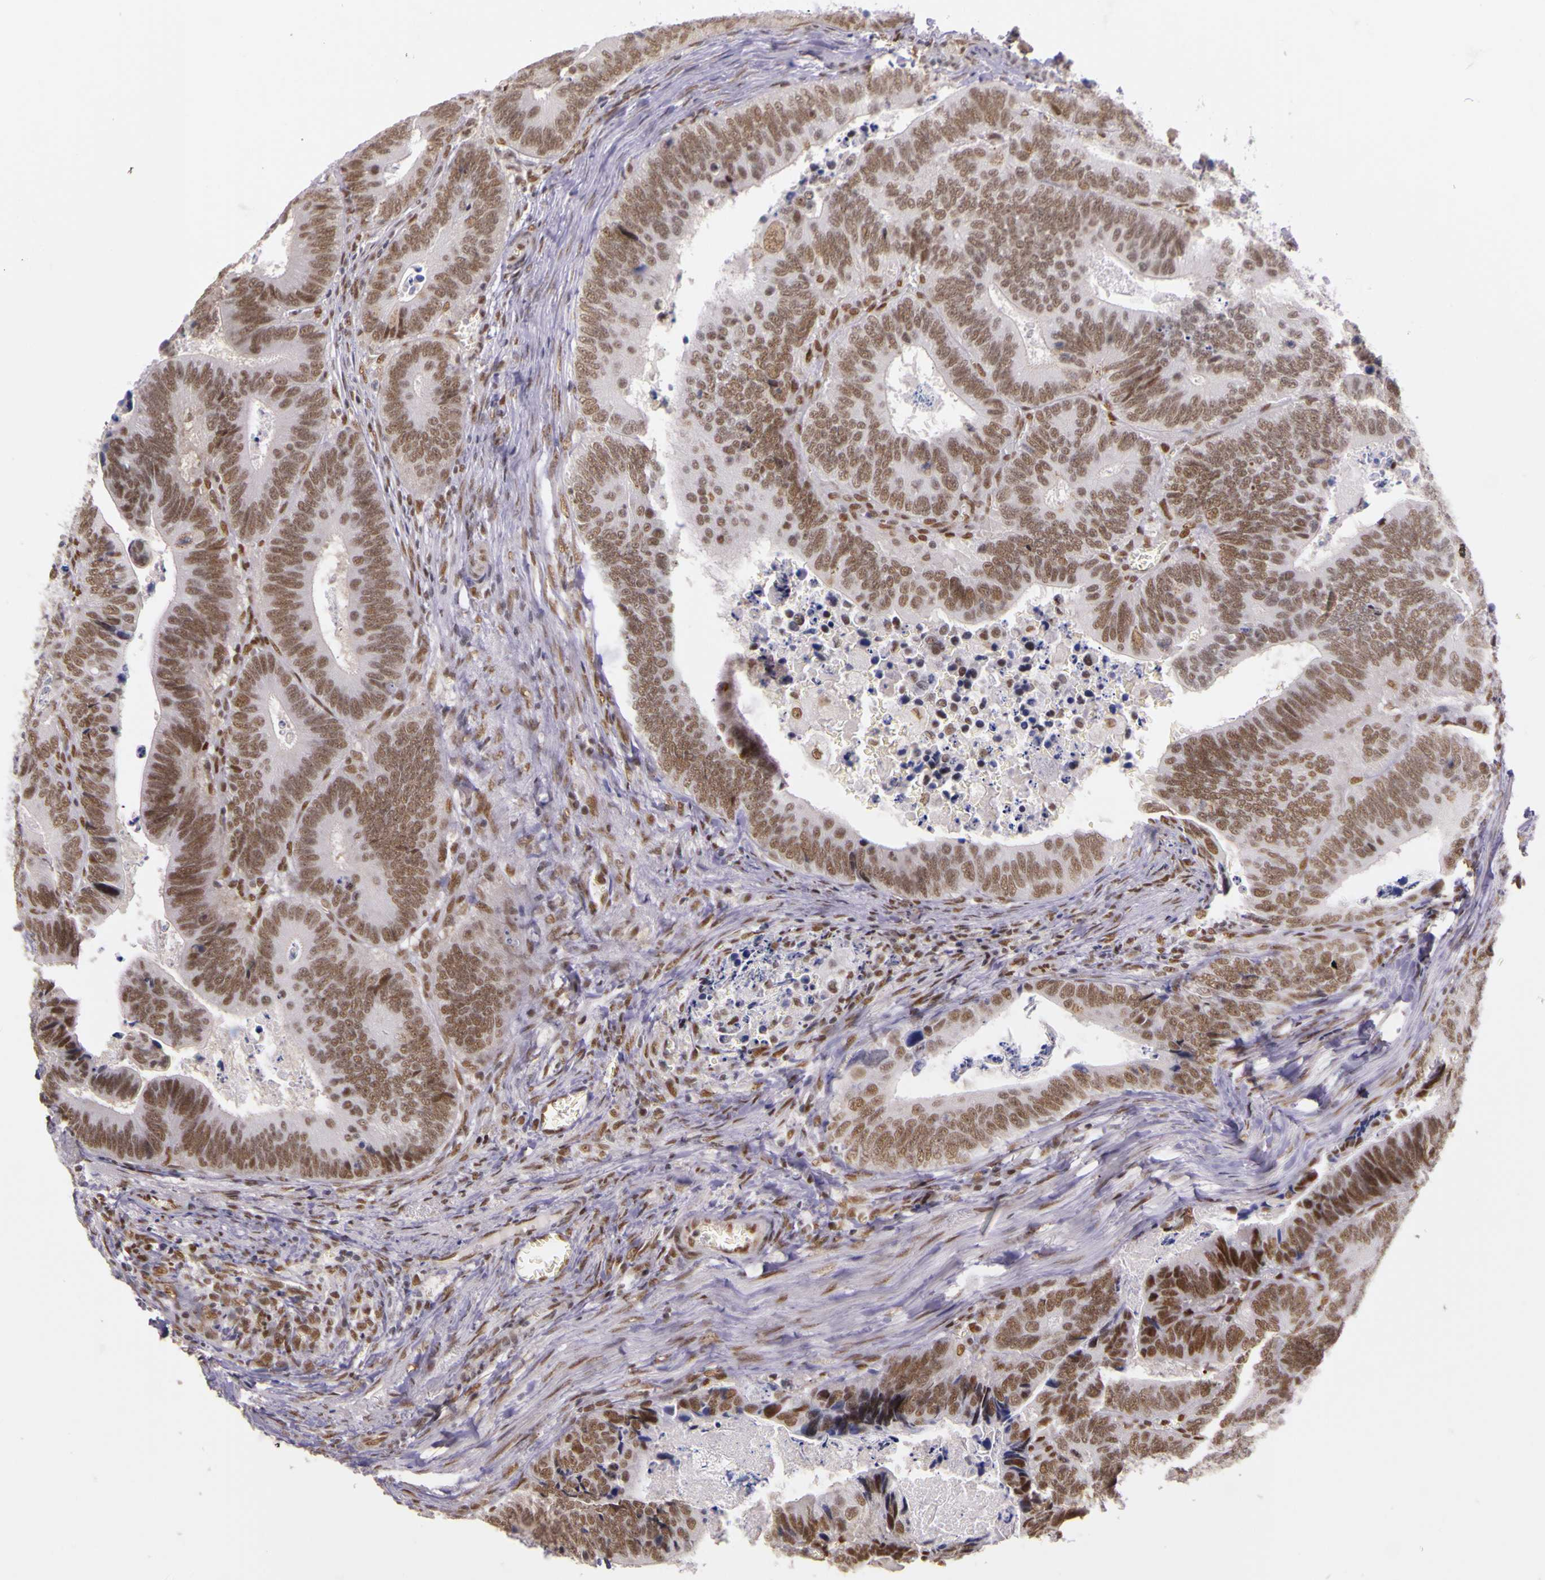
{"staining": {"intensity": "moderate", "quantity": ">75%", "location": "nuclear"}, "tissue": "colorectal cancer", "cell_type": "Tumor cells", "image_type": "cancer", "snomed": [{"axis": "morphology", "description": "Adenocarcinoma, NOS"}, {"axis": "topography", "description": "Colon"}], "caption": "Brown immunohistochemical staining in colorectal cancer (adenocarcinoma) exhibits moderate nuclear positivity in about >75% of tumor cells. The staining is performed using DAB brown chromogen to label protein expression. The nuclei are counter-stained blue using hematoxylin.", "gene": "WDR13", "patient": {"sex": "male", "age": 72}}